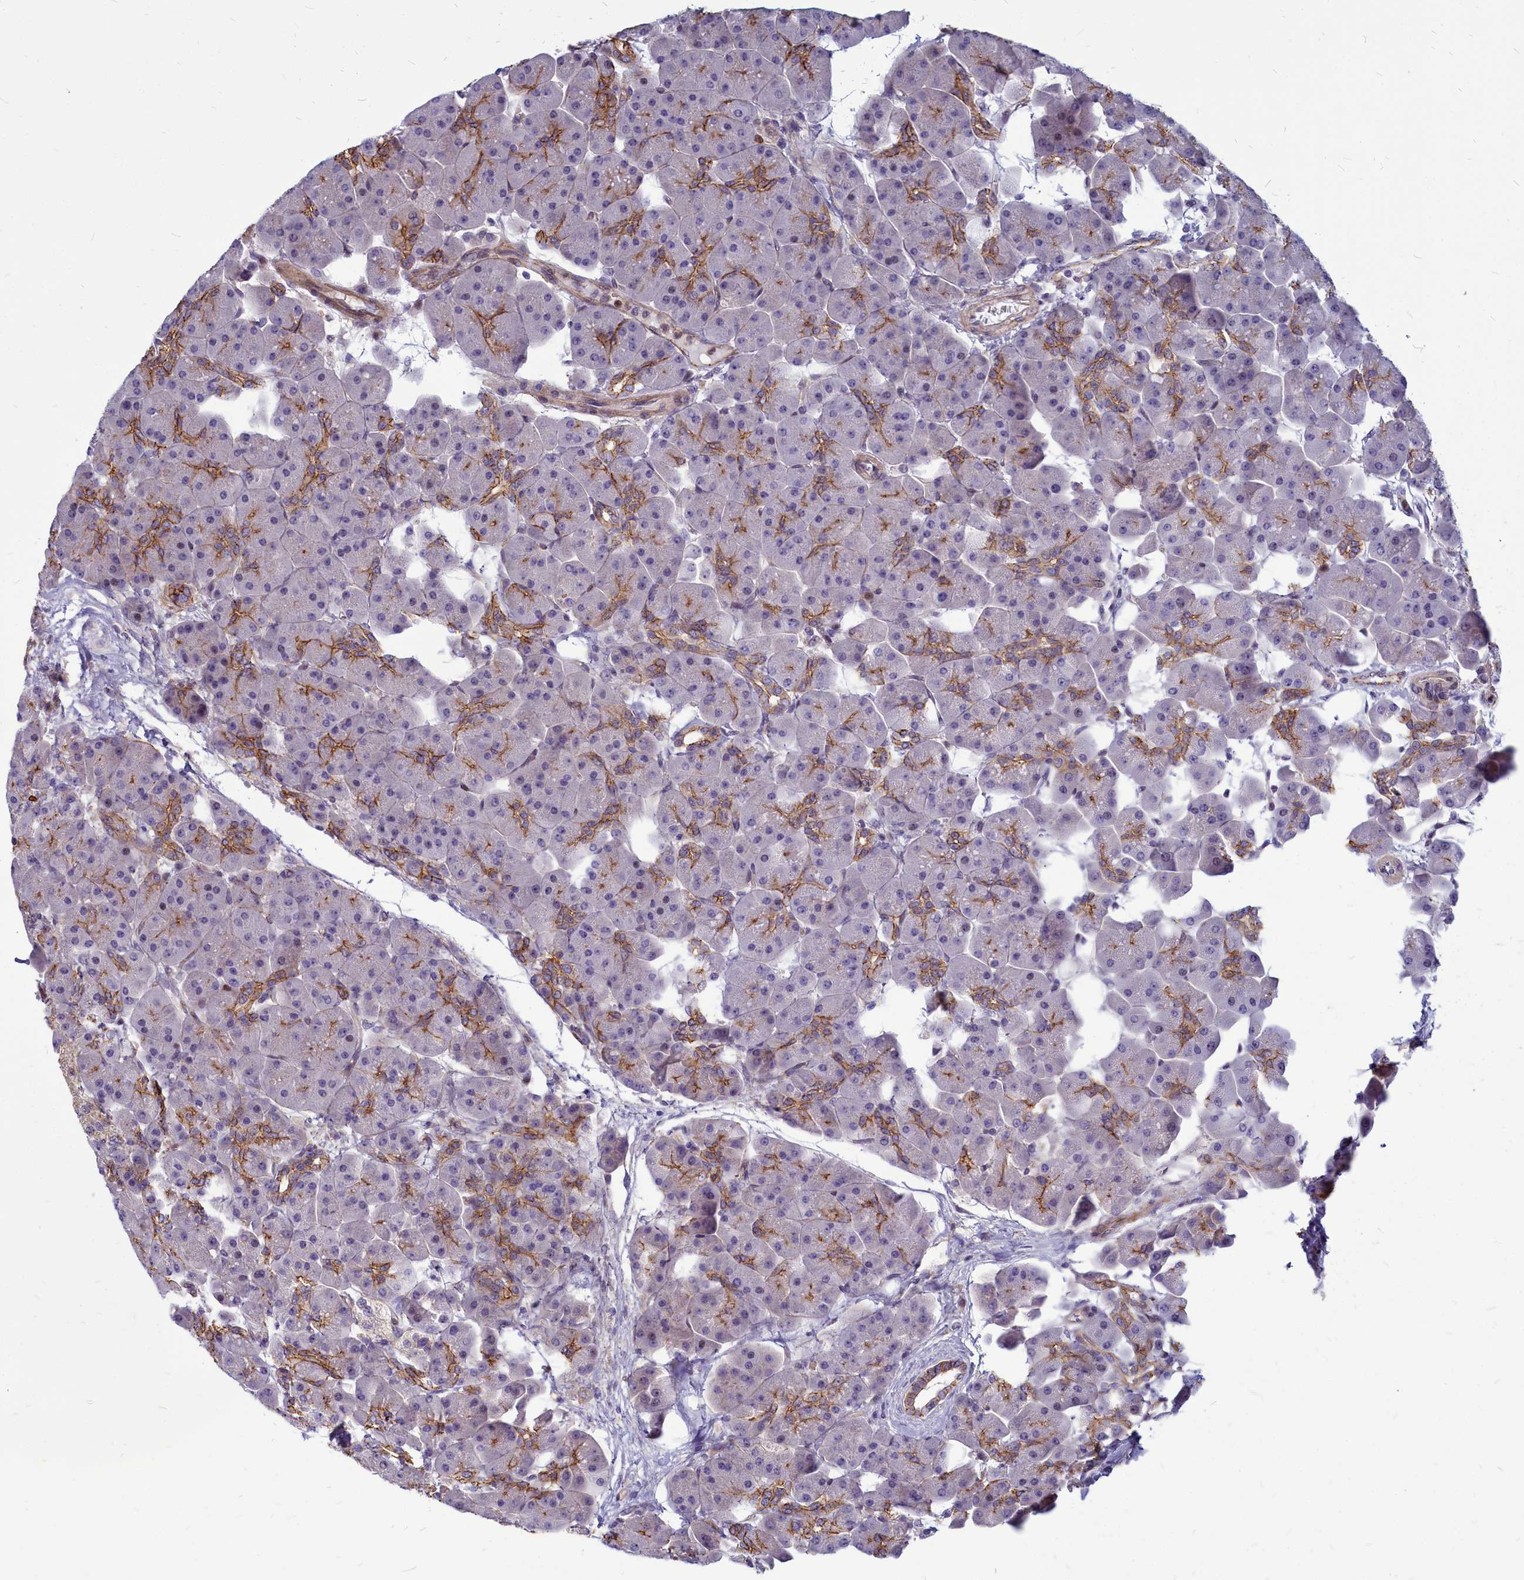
{"staining": {"intensity": "moderate", "quantity": "25%-75%", "location": "cytoplasmic/membranous"}, "tissue": "pancreas", "cell_type": "Exocrine glandular cells", "image_type": "normal", "snomed": [{"axis": "morphology", "description": "Normal tissue, NOS"}, {"axis": "topography", "description": "Pancreas"}], "caption": "Exocrine glandular cells display medium levels of moderate cytoplasmic/membranous expression in approximately 25%-75% of cells in normal pancreas.", "gene": "TTC5", "patient": {"sex": "male", "age": 66}}